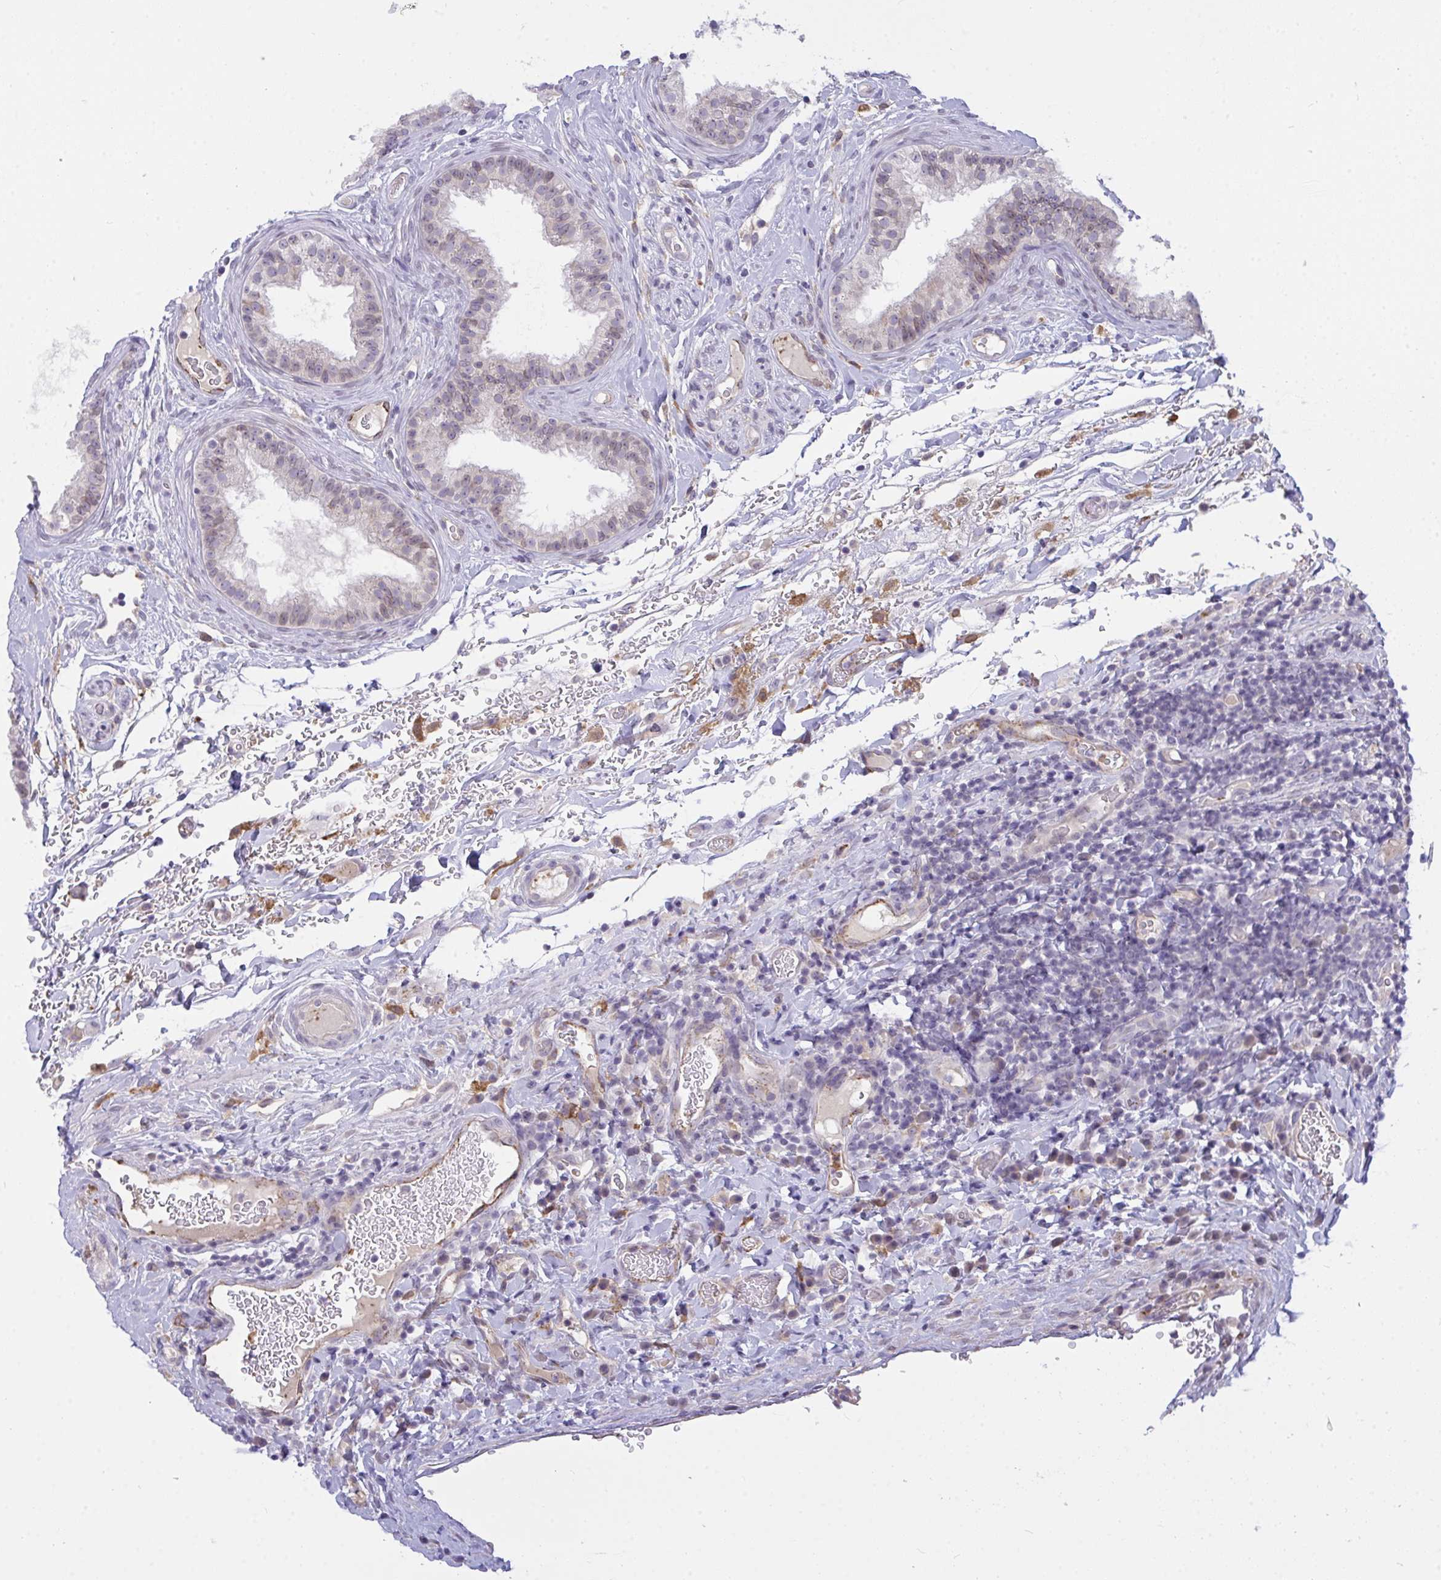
{"staining": {"intensity": "weak", "quantity": ">75%", "location": "nuclear"}, "tissue": "epididymis", "cell_type": "Glandular cells", "image_type": "normal", "snomed": [{"axis": "morphology", "description": "Normal tissue, NOS"}, {"axis": "topography", "description": "Epididymis"}], "caption": "The immunohistochemical stain labels weak nuclear expression in glandular cells of normal epididymis. (DAB = brown stain, brightfield microscopy at high magnification).", "gene": "SEMA6B", "patient": {"sex": "male", "age": 23}}